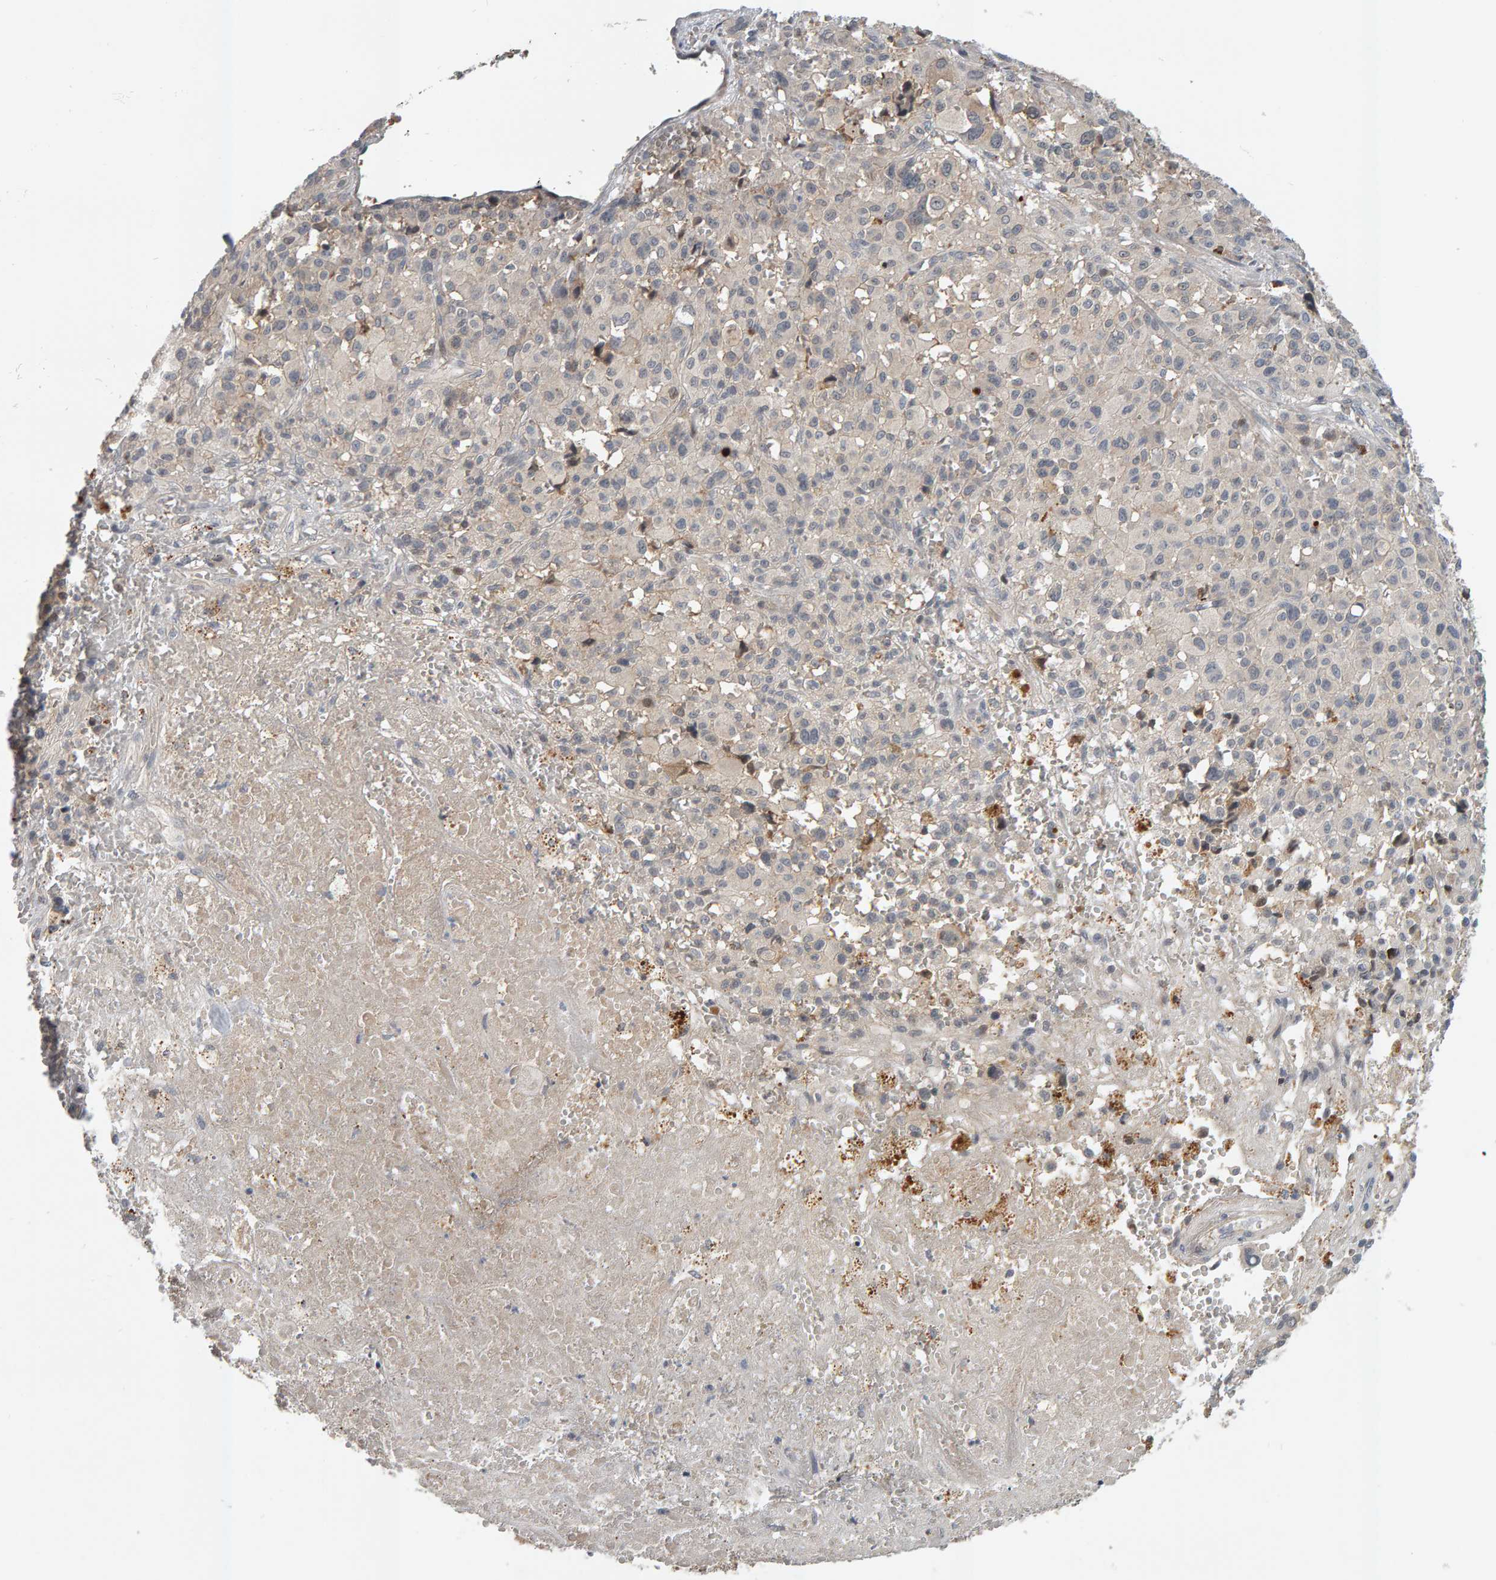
{"staining": {"intensity": "negative", "quantity": "none", "location": "none"}, "tissue": "melanoma", "cell_type": "Tumor cells", "image_type": "cancer", "snomed": [{"axis": "morphology", "description": "Malignant melanoma, Metastatic site"}, {"axis": "topography", "description": "Skin"}], "caption": "Immunohistochemistry (IHC) photomicrograph of neoplastic tissue: malignant melanoma (metastatic site) stained with DAB (3,3'-diaminobenzidine) reveals no significant protein expression in tumor cells.", "gene": "ZNF160", "patient": {"sex": "female", "age": 74}}